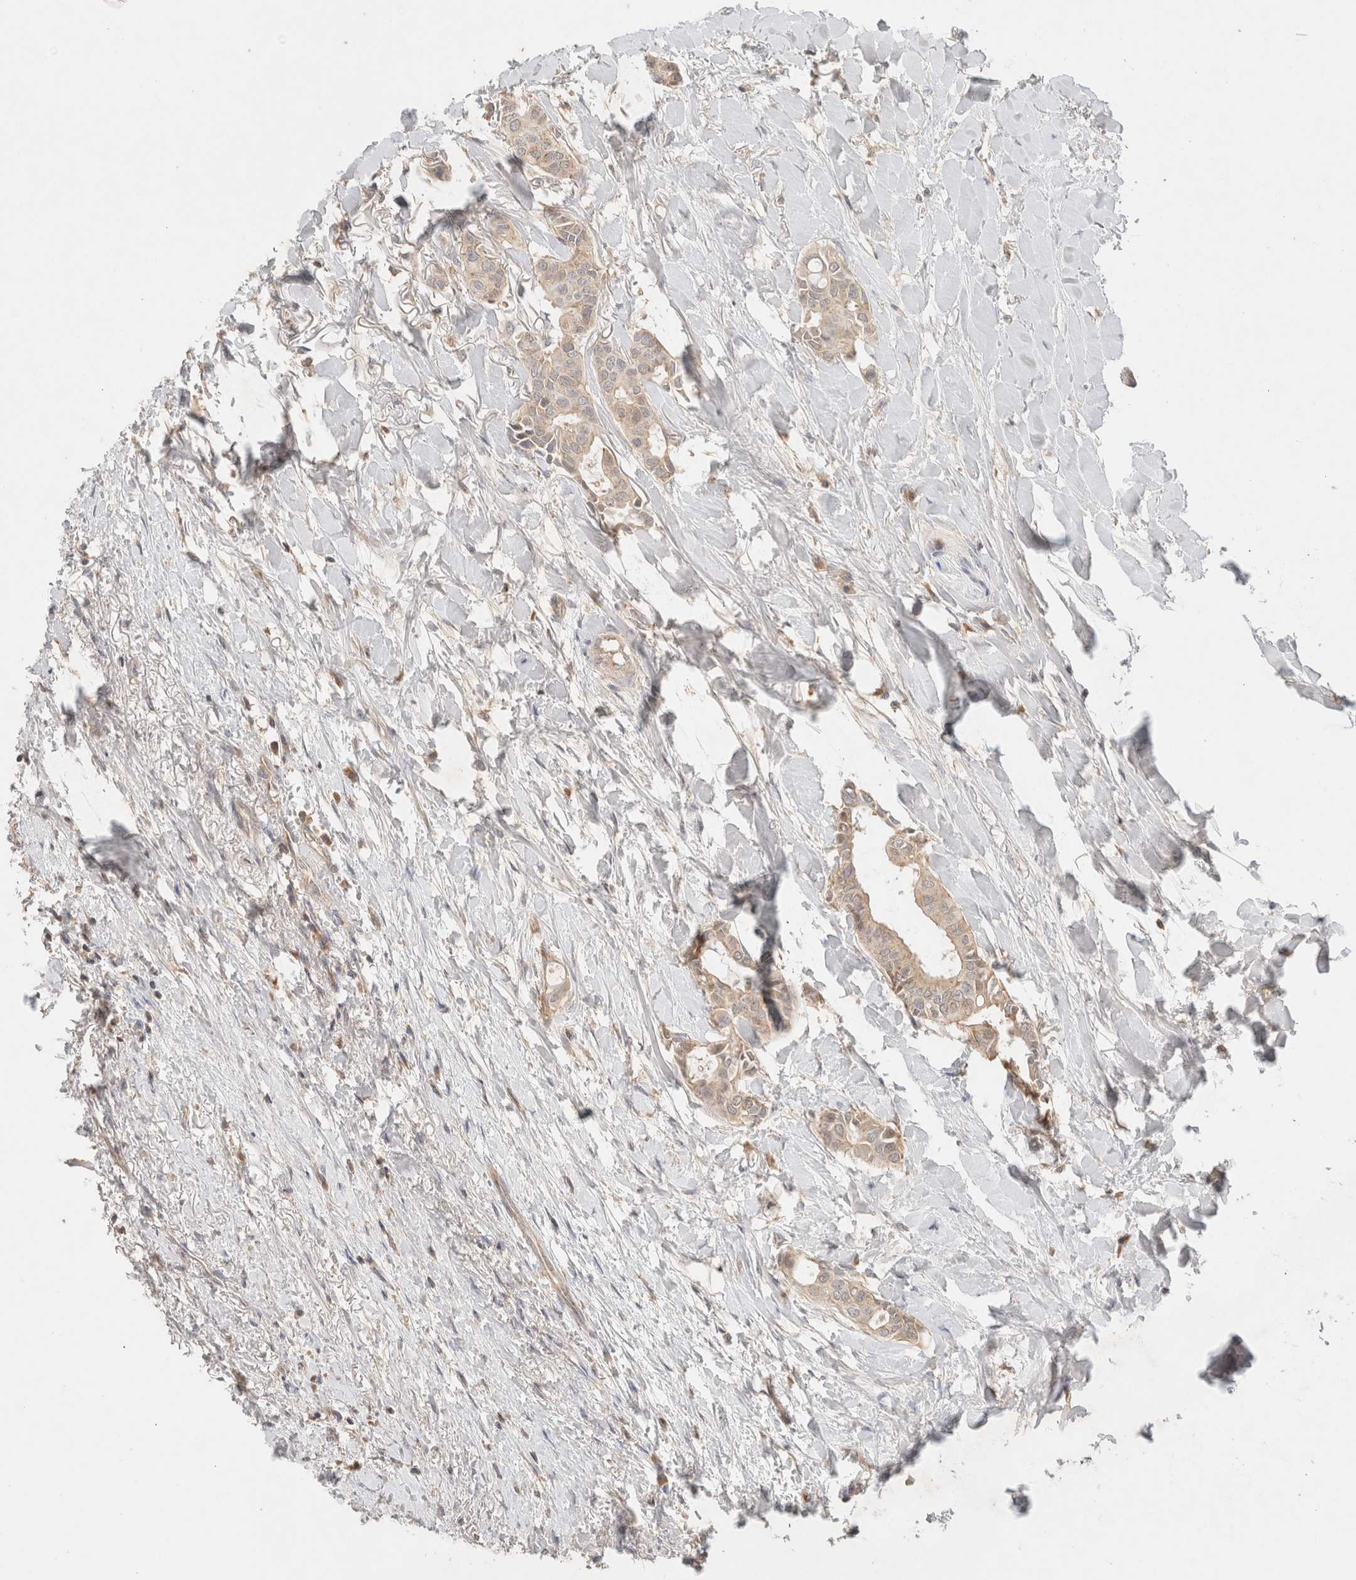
{"staining": {"intensity": "weak", "quantity": "<25%", "location": "cytoplasmic/membranous"}, "tissue": "head and neck cancer", "cell_type": "Tumor cells", "image_type": "cancer", "snomed": [{"axis": "morphology", "description": "Adenocarcinoma, NOS"}, {"axis": "topography", "description": "Salivary gland"}, {"axis": "topography", "description": "Head-Neck"}], "caption": "A micrograph of human head and neck cancer (adenocarcinoma) is negative for staining in tumor cells.", "gene": "MRM3", "patient": {"sex": "female", "age": 59}}